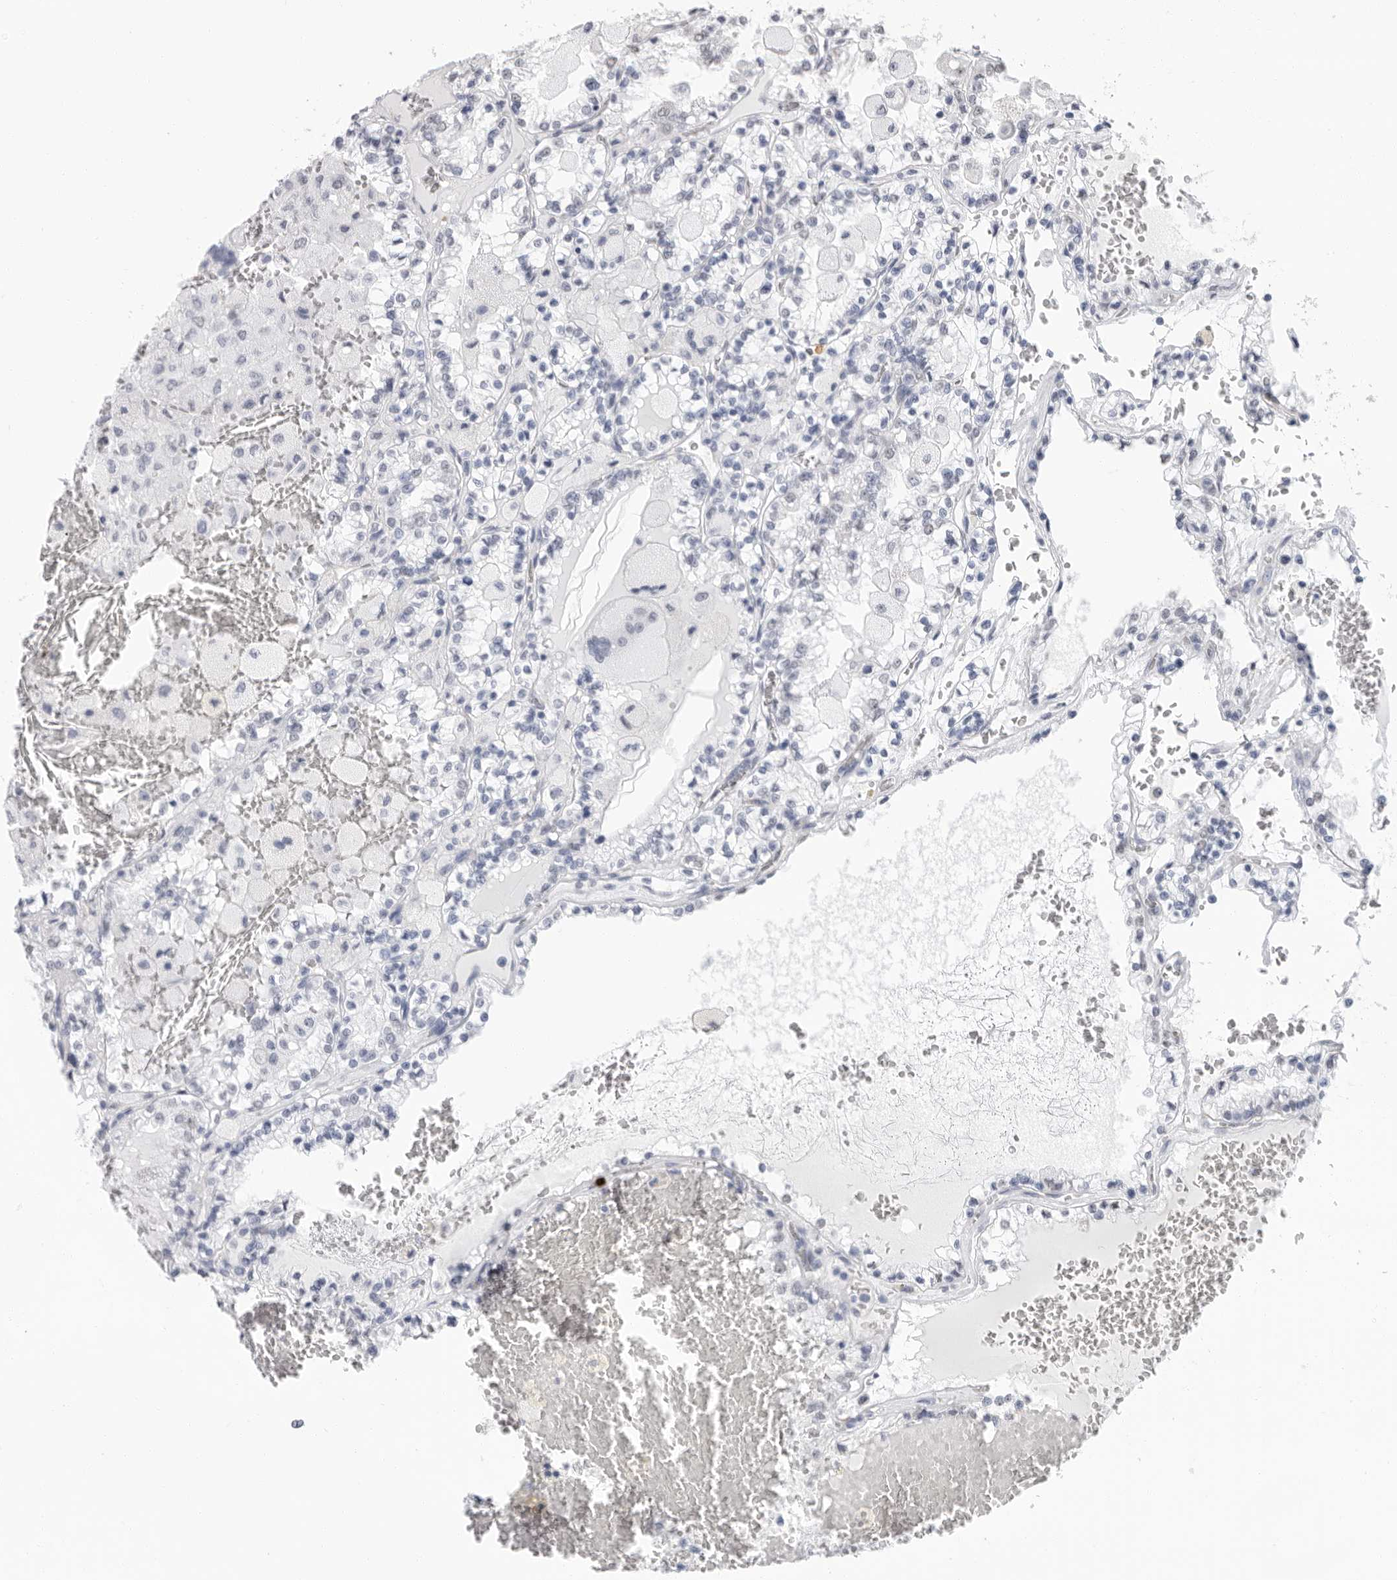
{"staining": {"intensity": "negative", "quantity": "none", "location": "none"}, "tissue": "renal cancer", "cell_type": "Tumor cells", "image_type": "cancer", "snomed": [{"axis": "morphology", "description": "Adenocarcinoma, NOS"}, {"axis": "topography", "description": "Kidney"}], "caption": "Tumor cells are negative for protein expression in human renal adenocarcinoma. (DAB (3,3'-diaminobenzidine) immunohistochemistry (IHC) with hematoxylin counter stain).", "gene": "ARHGEF10", "patient": {"sex": "female", "age": 56}}